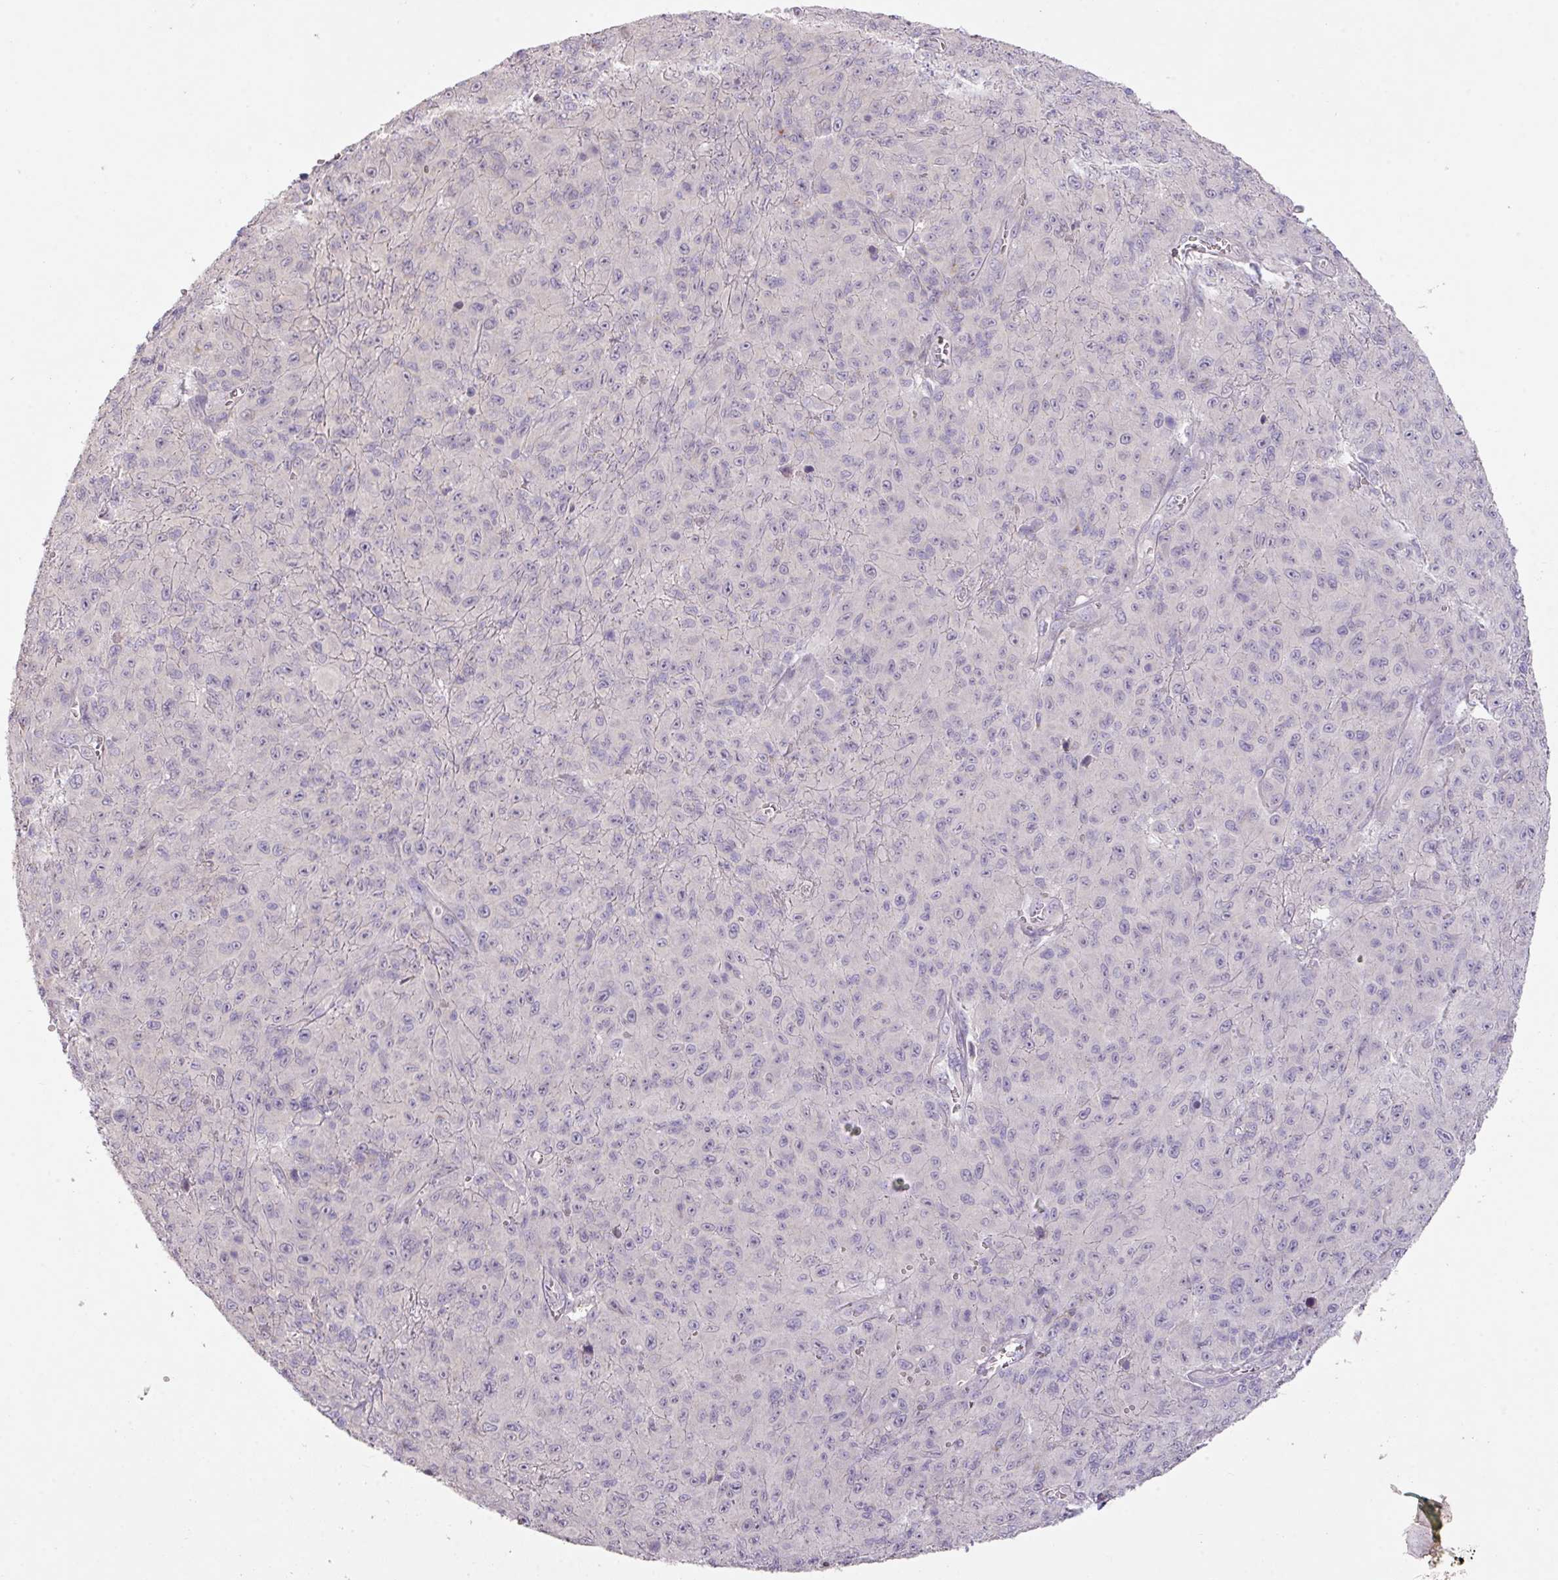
{"staining": {"intensity": "negative", "quantity": "none", "location": "none"}, "tissue": "melanoma", "cell_type": "Tumor cells", "image_type": "cancer", "snomed": [{"axis": "morphology", "description": "Malignant melanoma, NOS"}, {"axis": "topography", "description": "Skin"}], "caption": "Micrograph shows no protein positivity in tumor cells of malignant melanoma tissue.", "gene": "PRADC1", "patient": {"sex": "male", "age": 46}}